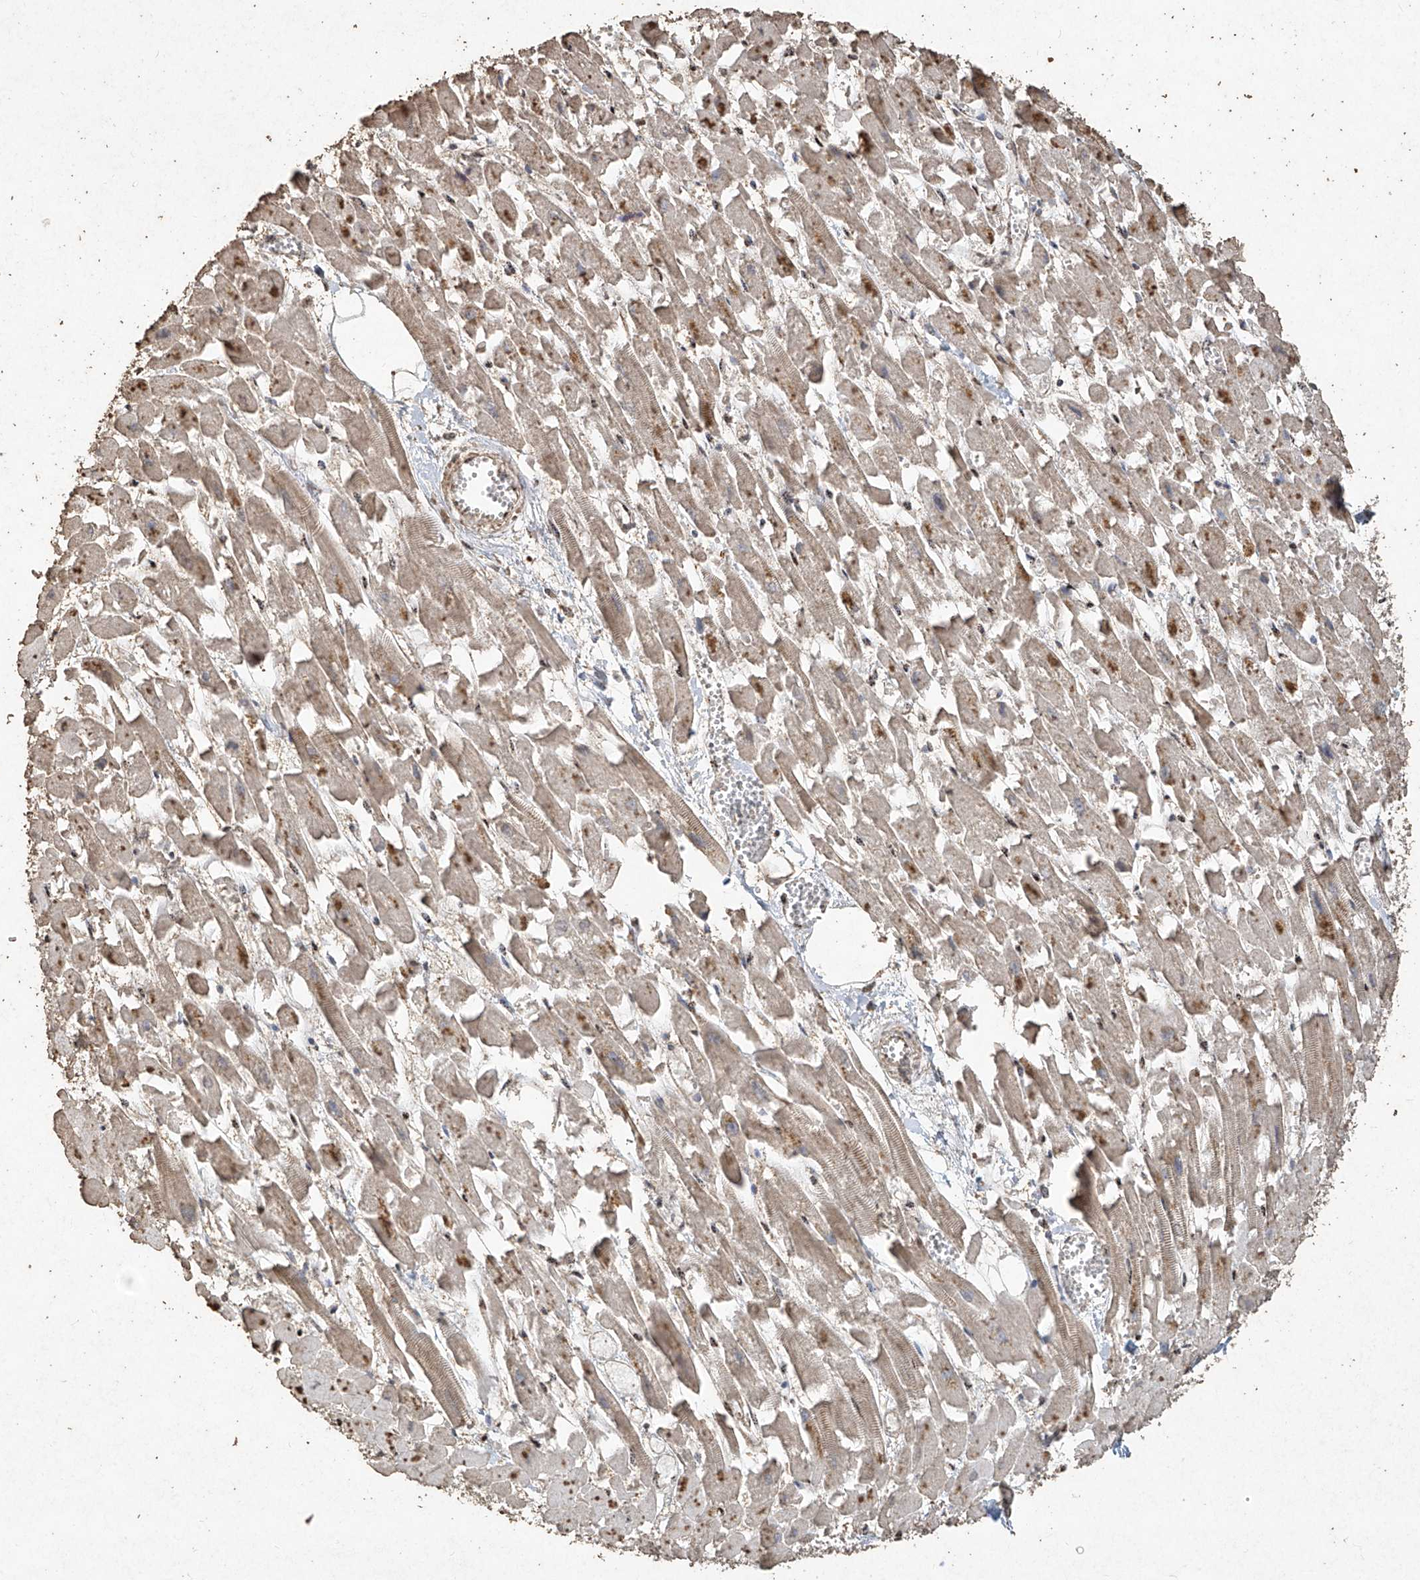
{"staining": {"intensity": "weak", "quantity": "25%-75%", "location": "cytoplasmic/membranous"}, "tissue": "heart muscle", "cell_type": "Cardiomyocytes", "image_type": "normal", "snomed": [{"axis": "morphology", "description": "Normal tissue, NOS"}, {"axis": "topography", "description": "Heart"}], "caption": "Immunohistochemistry image of unremarkable human heart muscle stained for a protein (brown), which demonstrates low levels of weak cytoplasmic/membranous staining in approximately 25%-75% of cardiomyocytes.", "gene": "ERBB3", "patient": {"sex": "female", "age": 64}}